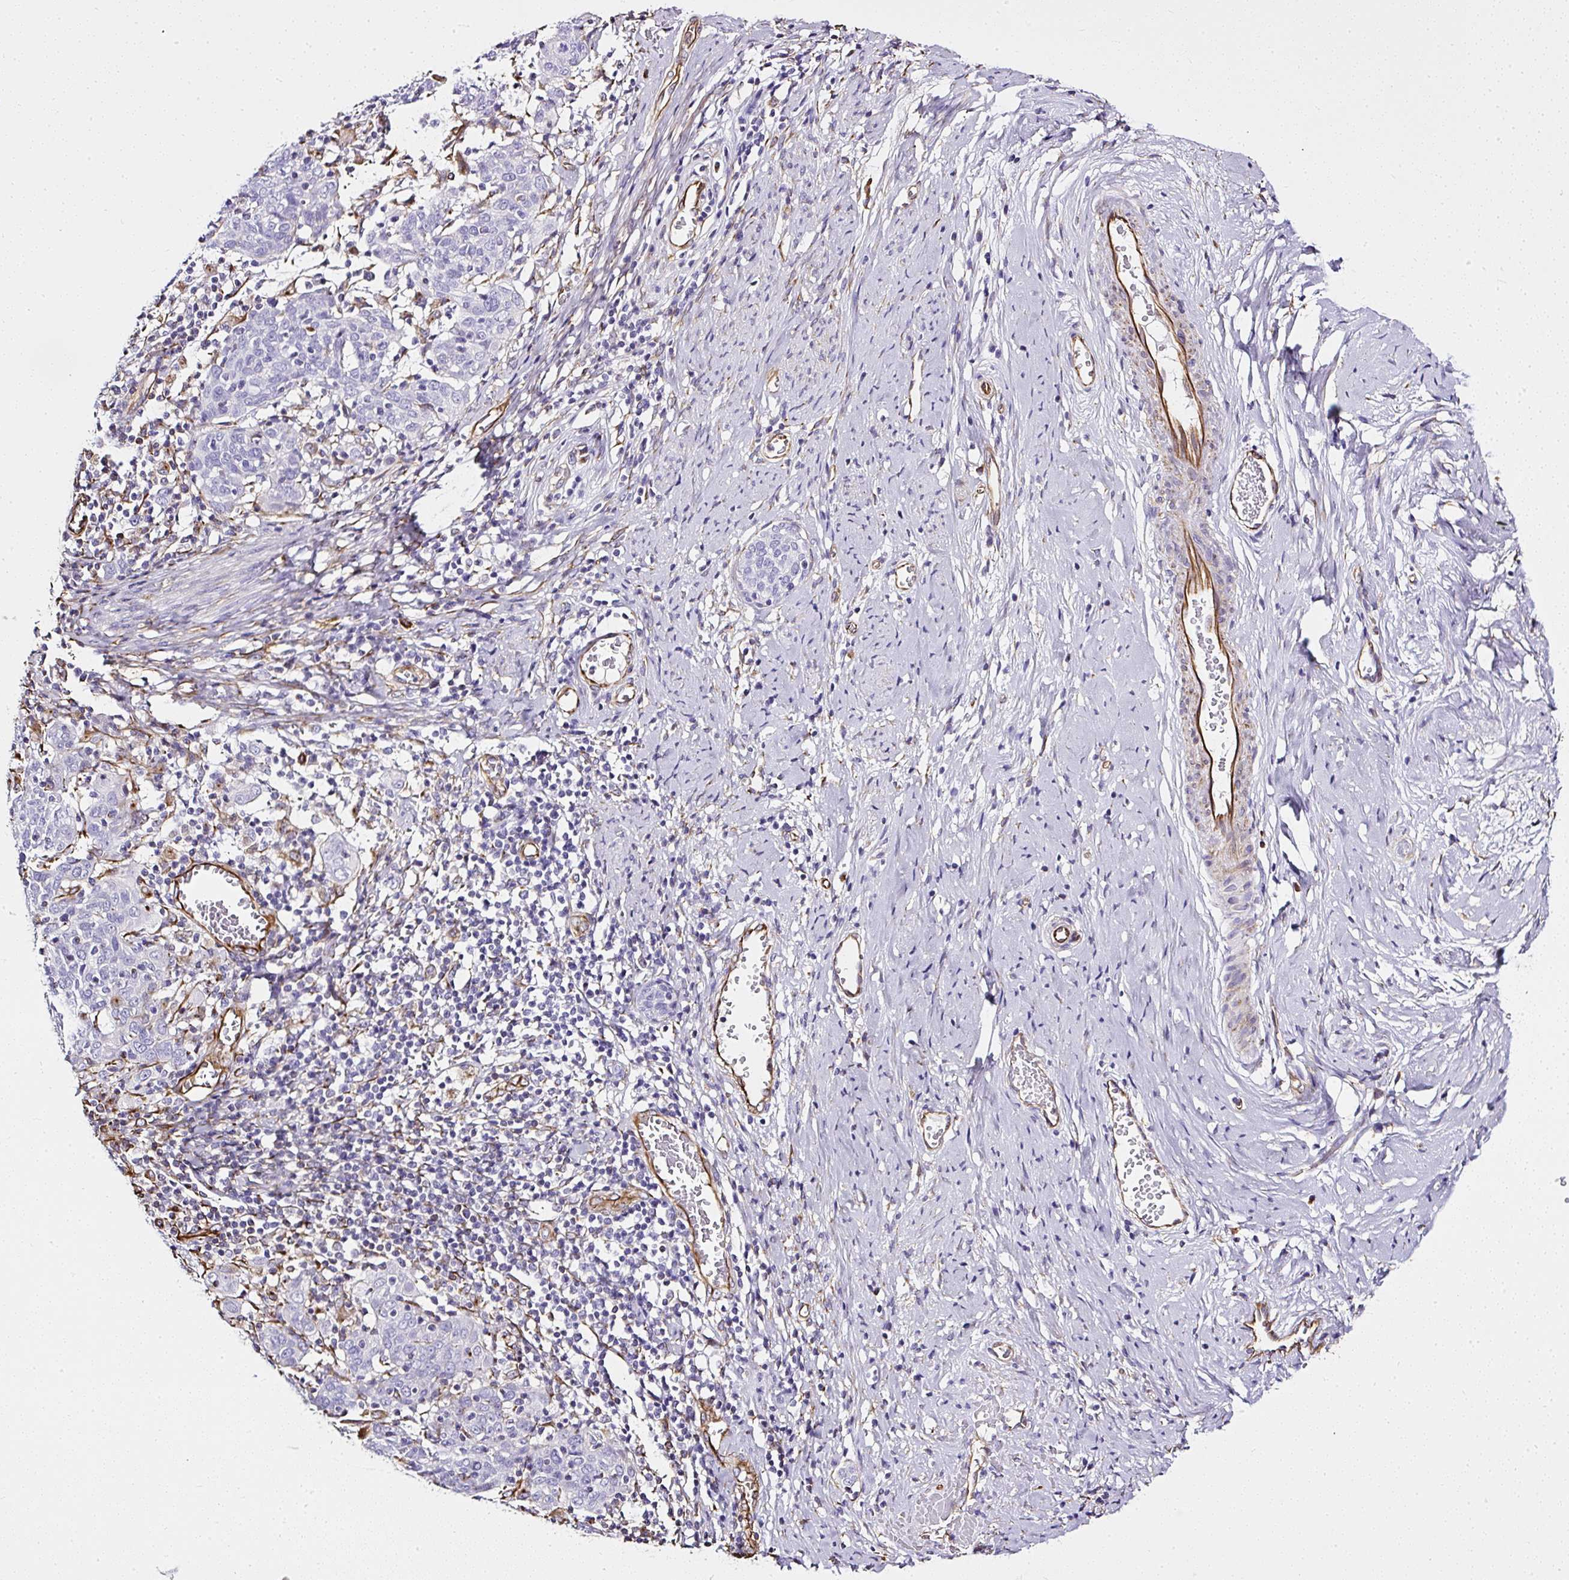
{"staining": {"intensity": "negative", "quantity": "none", "location": "none"}, "tissue": "cervical cancer", "cell_type": "Tumor cells", "image_type": "cancer", "snomed": [{"axis": "morphology", "description": "Squamous cell carcinoma, NOS"}, {"axis": "topography", "description": "Cervix"}], "caption": "Immunohistochemistry (IHC) of human squamous cell carcinoma (cervical) demonstrates no expression in tumor cells.", "gene": "PLS1", "patient": {"sex": "female", "age": 67}}